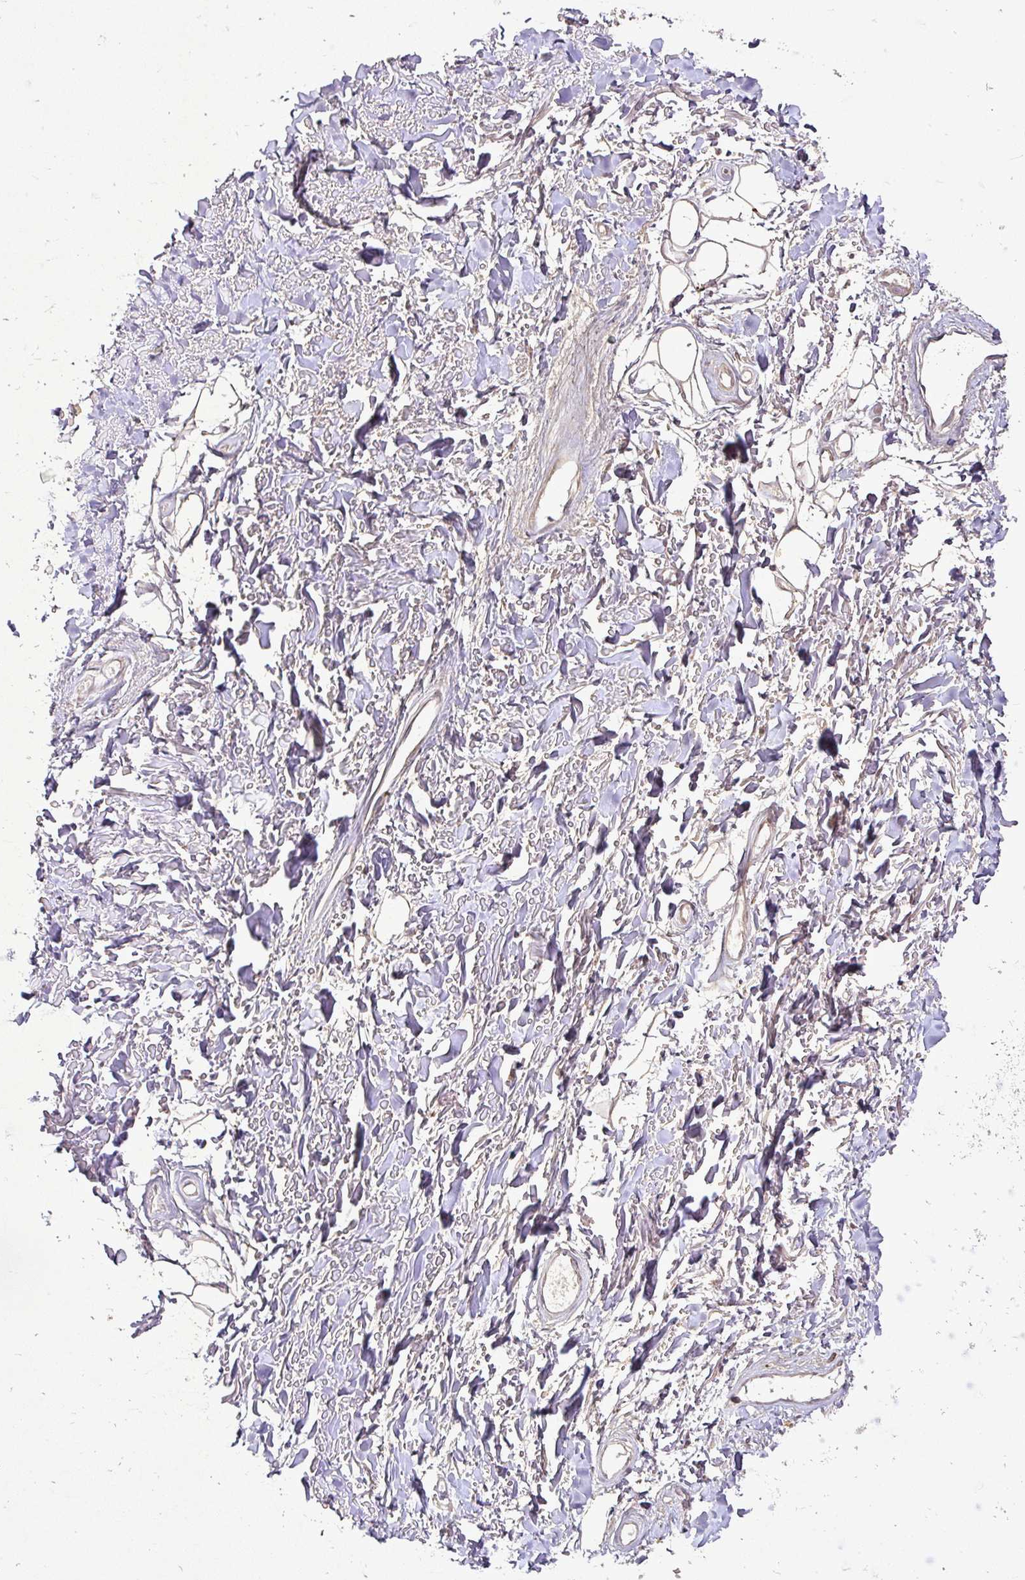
{"staining": {"intensity": "weak", "quantity": ">75%", "location": "cytoplasmic/membranous"}, "tissue": "adipose tissue", "cell_type": "Adipocytes", "image_type": "normal", "snomed": [{"axis": "morphology", "description": "Normal tissue, NOS"}, {"axis": "topography", "description": "Cartilage tissue"}], "caption": "High-power microscopy captured an immunohistochemistry photomicrograph of unremarkable adipose tissue, revealing weak cytoplasmic/membranous staining in approximately >75% of adipocytes. (DAB (3,3'-diaminobenzidine) IHC, brown staining for protein, blue staining for nuclei).", "gene": "AGK", "patient": {"sex": "male", "age": 57}}